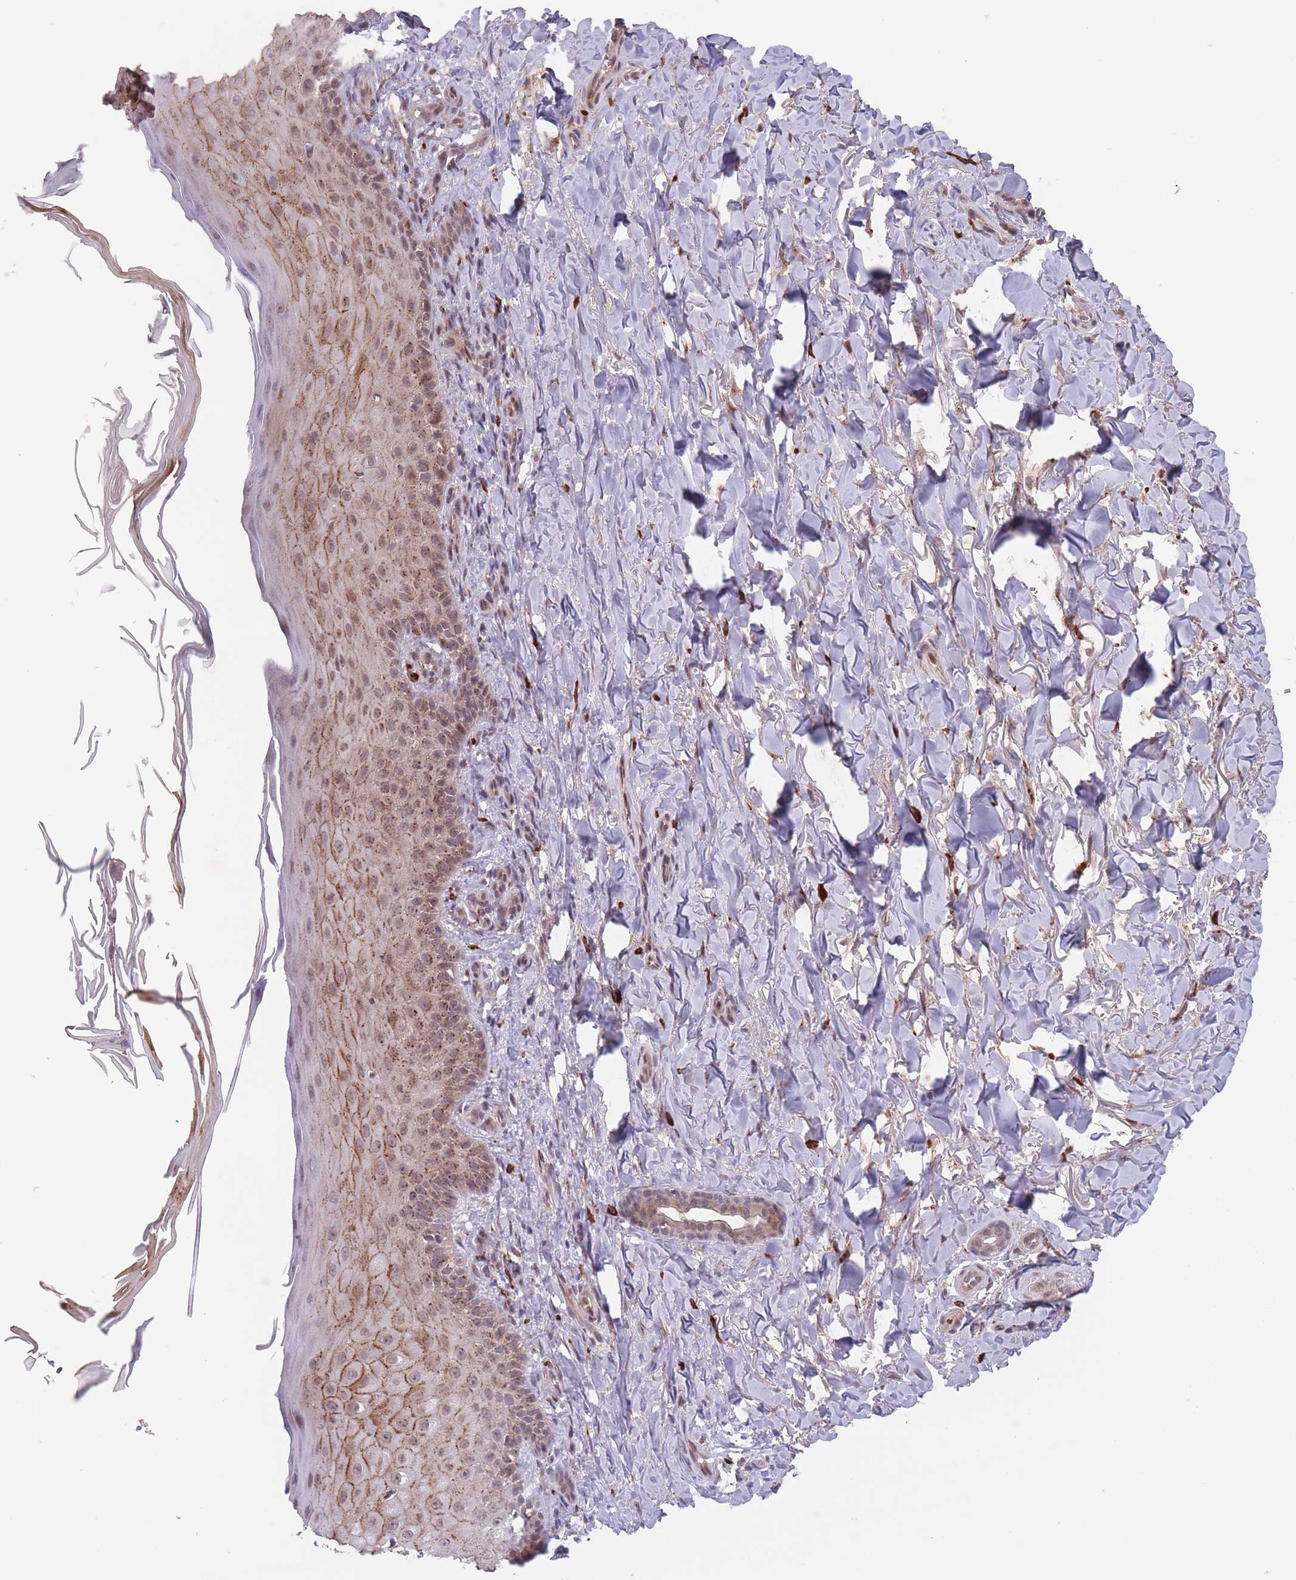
{"staining": {"intensity": "moderate", "quantity": ">75%", "location": "cytoplasmic/membranous"}, "tissue": "skin", "cell_type": "Fibroblasts", "image_type": "normal", "snomed": [{"axis": "morphology", "description": "Normal tissue, NOS"}, {"axis": "topography", "description": "Skin"}], "caption": "This photomicrograph demonstrates immunohistochemistry staining of normal human skin, with medium moderate cytoplasmic/membranous positivity in approximately >75% of fibroblasts.", "gene": "SECTM1", "patient": {"sex": "male", "age": 81}}